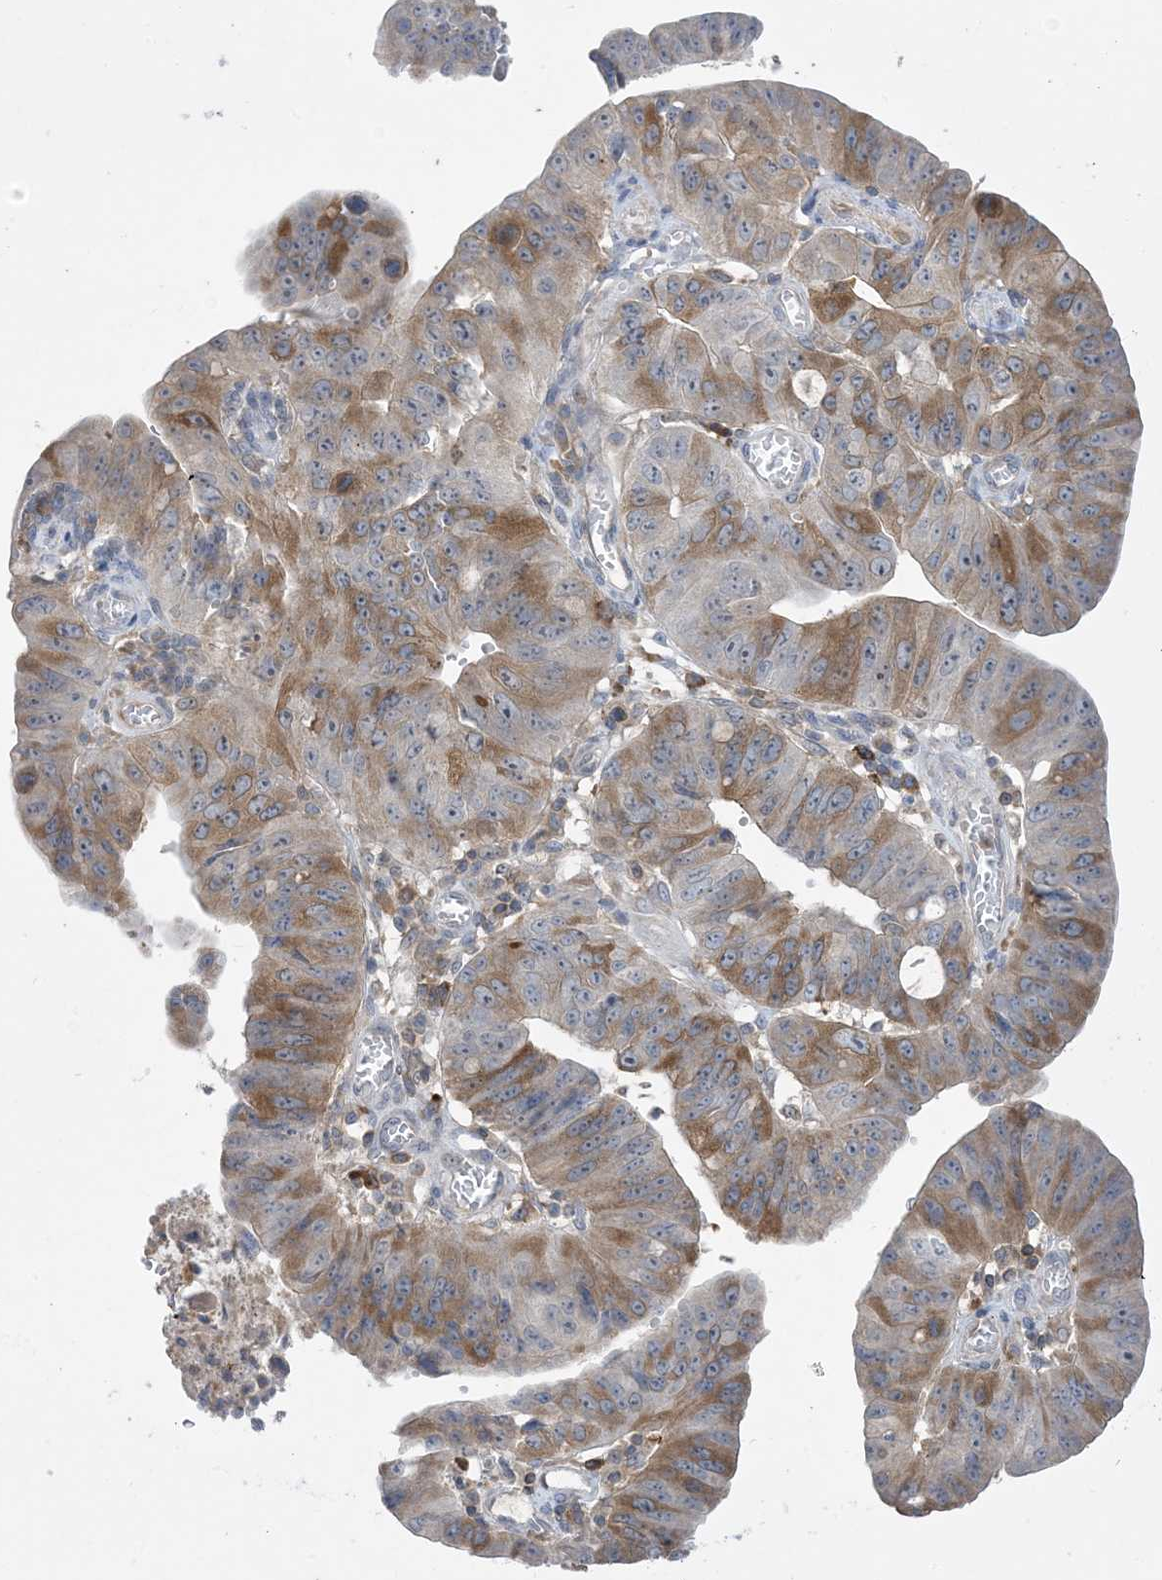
{"staining": {"intensity": "moderate", "quantity": "25%-75%", "location": "cytoplasmic/membranous"}, "tissue": "stomach cancer", "cell_type": "Tumor cells", "image_type": "cancer", "snomed": [{"axis": "morphology", "description": "Adenocarcinoma, NOS"}, {"axis": "topography", "description": "Stomach"}], "caption": "Tumor cells display medium levels of moderate cytoplasmic/membranous expression in about 25%-75% of cells in human stomach adenocarcinoma. The staining was performed using DAB (3,3'-diaminobenzidine), with brown indicating positive protein expression. Nuclei are stained blue with hematoxylin.", "gene": "AOC1", "patient": {"sex": "male", "age": 59}}